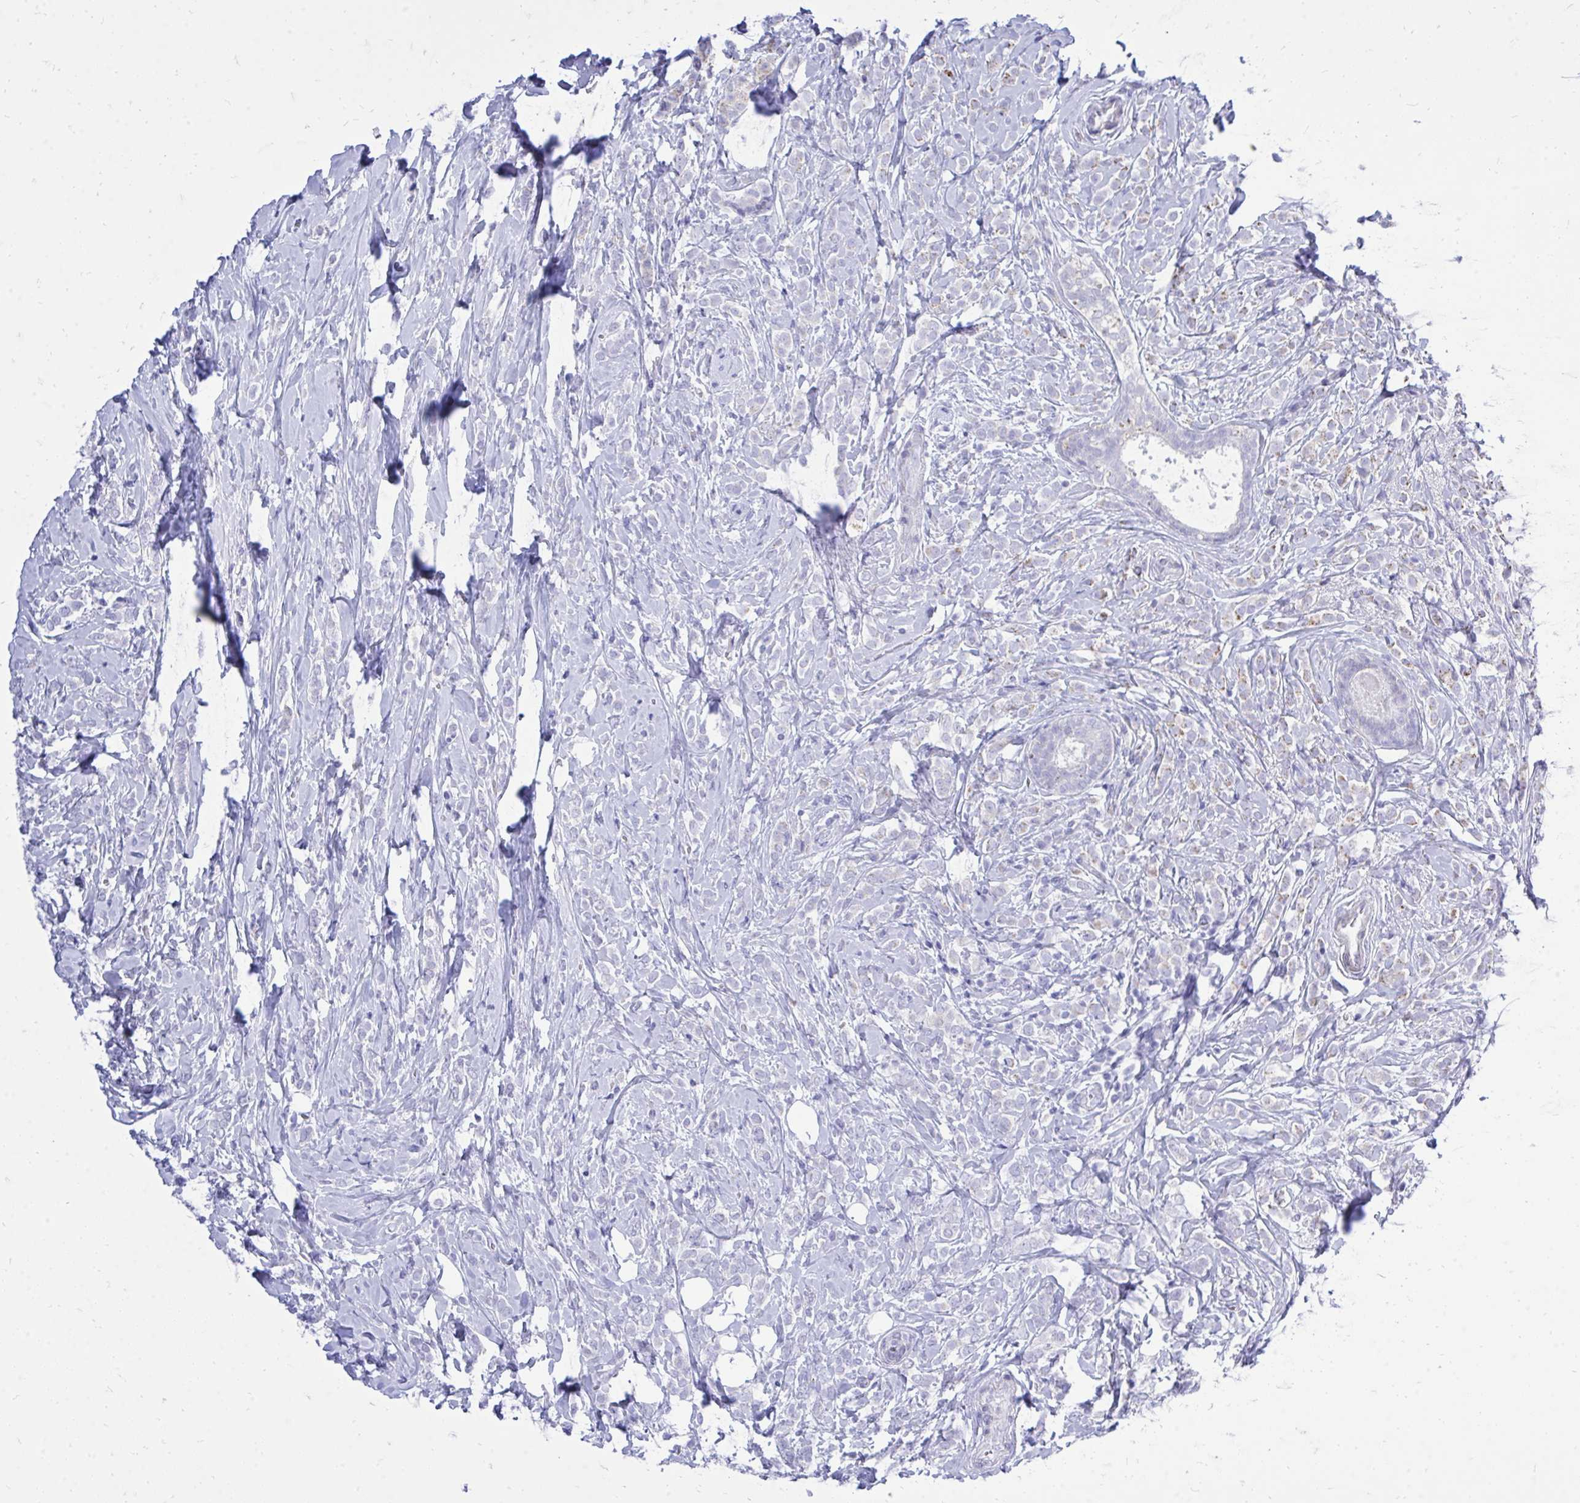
{"staining": {"intensity": "negative", "quantity": "none", "location": "none"}, "tissue": "breast cancer", "cell_type": "Tumor cells", "image_type": "cancer", "snomed": [{"axis": "morphology", "description": "Lobular carcinoma"}, {"axis": "topography", "description": "Breast"}], "caption": "This is a histopathology image of immunohistochemistry (IHC) staining of breast lobular carcinoma, which shows no expression in tumor cells.", "gene": "GABRA1", "patient": {"sex": "female", "age": 49}}